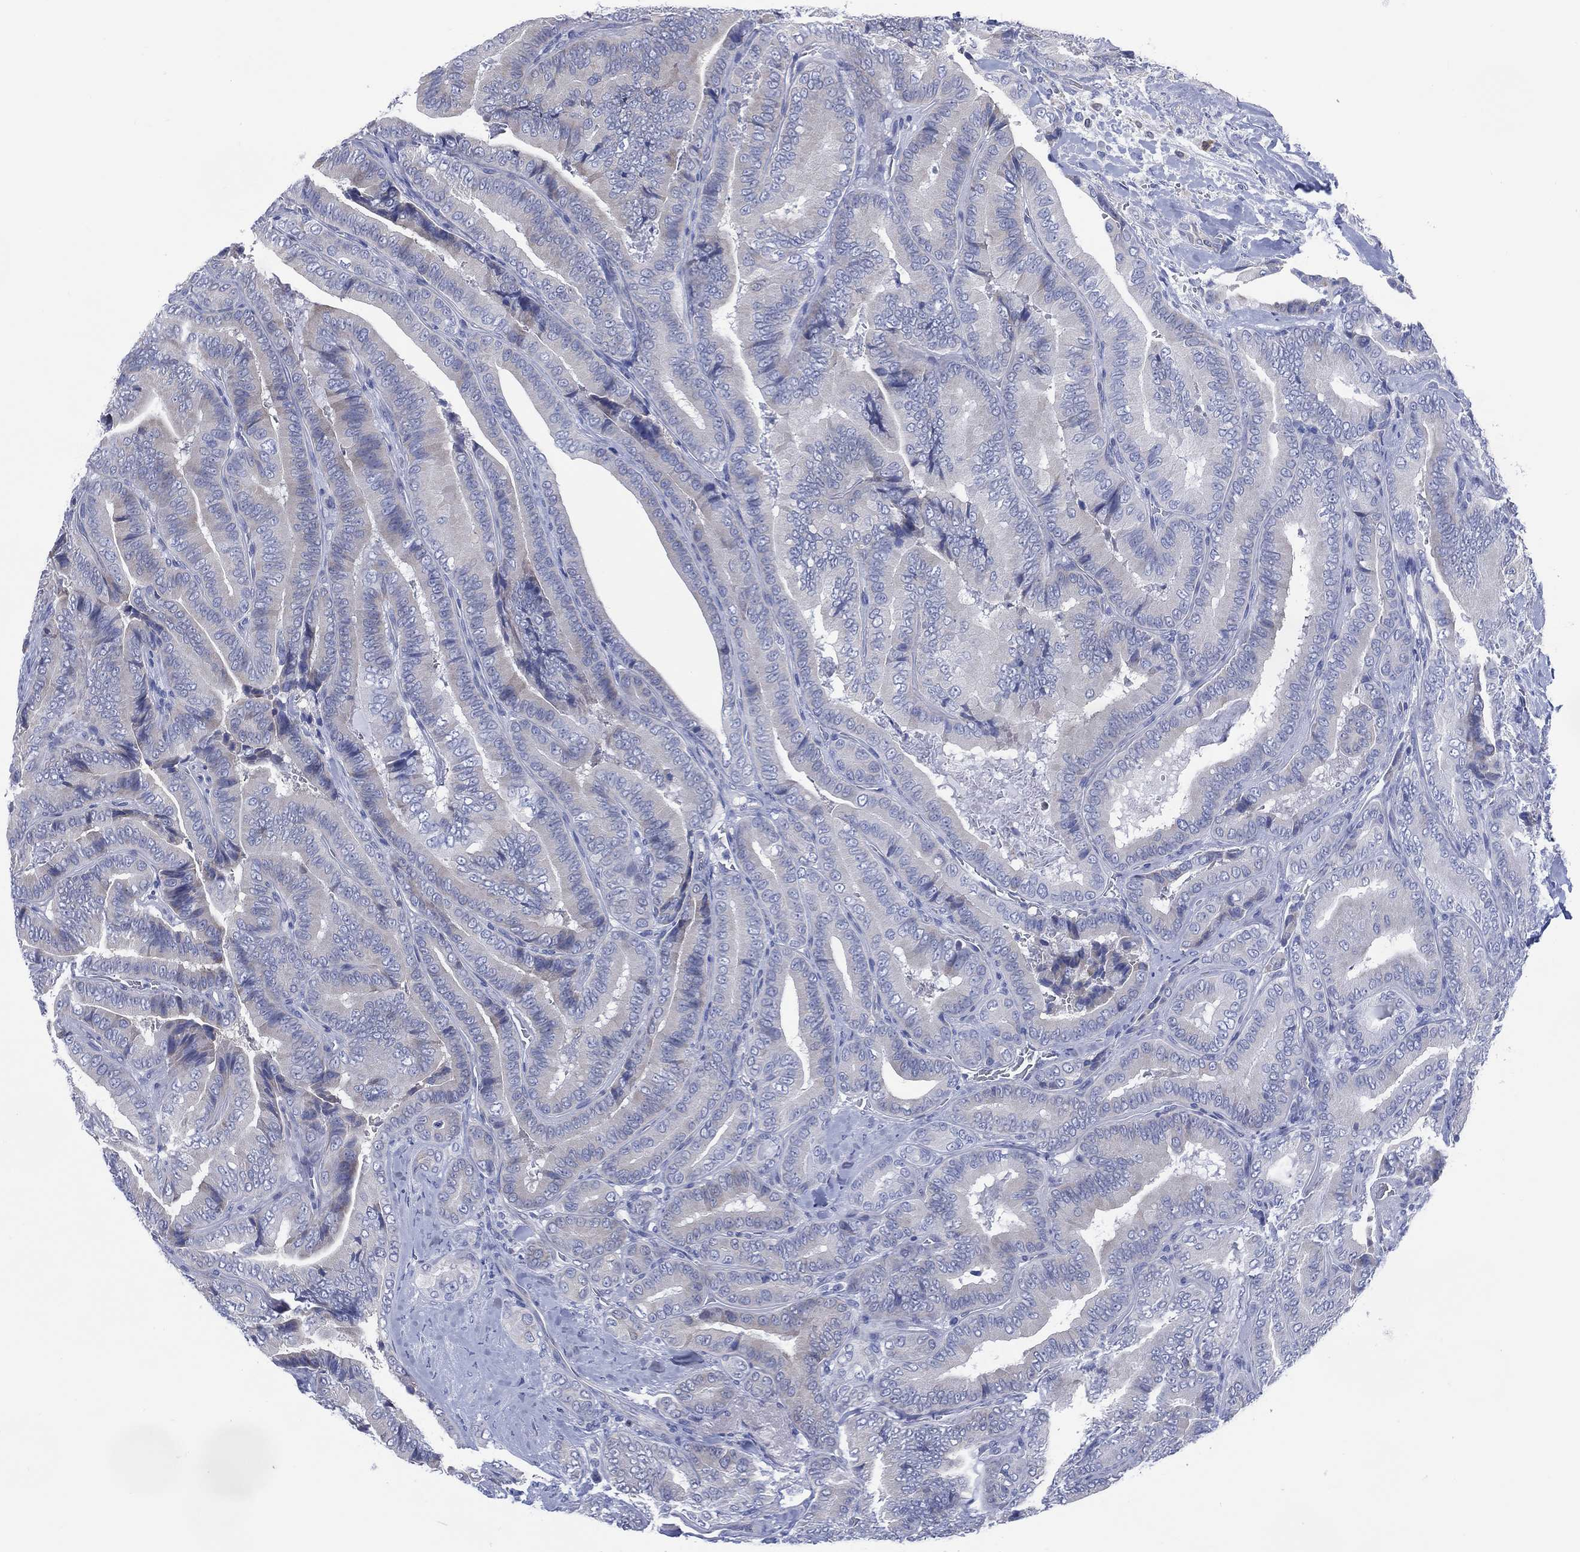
{"staining": {"intensity": "negative", "quantity": "none", "location": "none"}, "tissue": "thyroid cancer", "cell_type": "Tumor cells", "image_type": "cancer", "snomed": [{"axis": "morphology", "description": "Papillary adenocarcinoma, NOS"}, {"axis": "topography", "description": "Thyroid gland"}], "caption": "A micrograph of thyroid cancer (papillary adenocarcinoma) stained for a protein demonstrates no brown staining in tumor cells. Brightfield microscopy of immunohistochemistry stained with DAB (brown) and hematoxylin (blue), captured at high magnification.", "gene": "DDI1", "patient": {"sex": "male", "age": 61}}